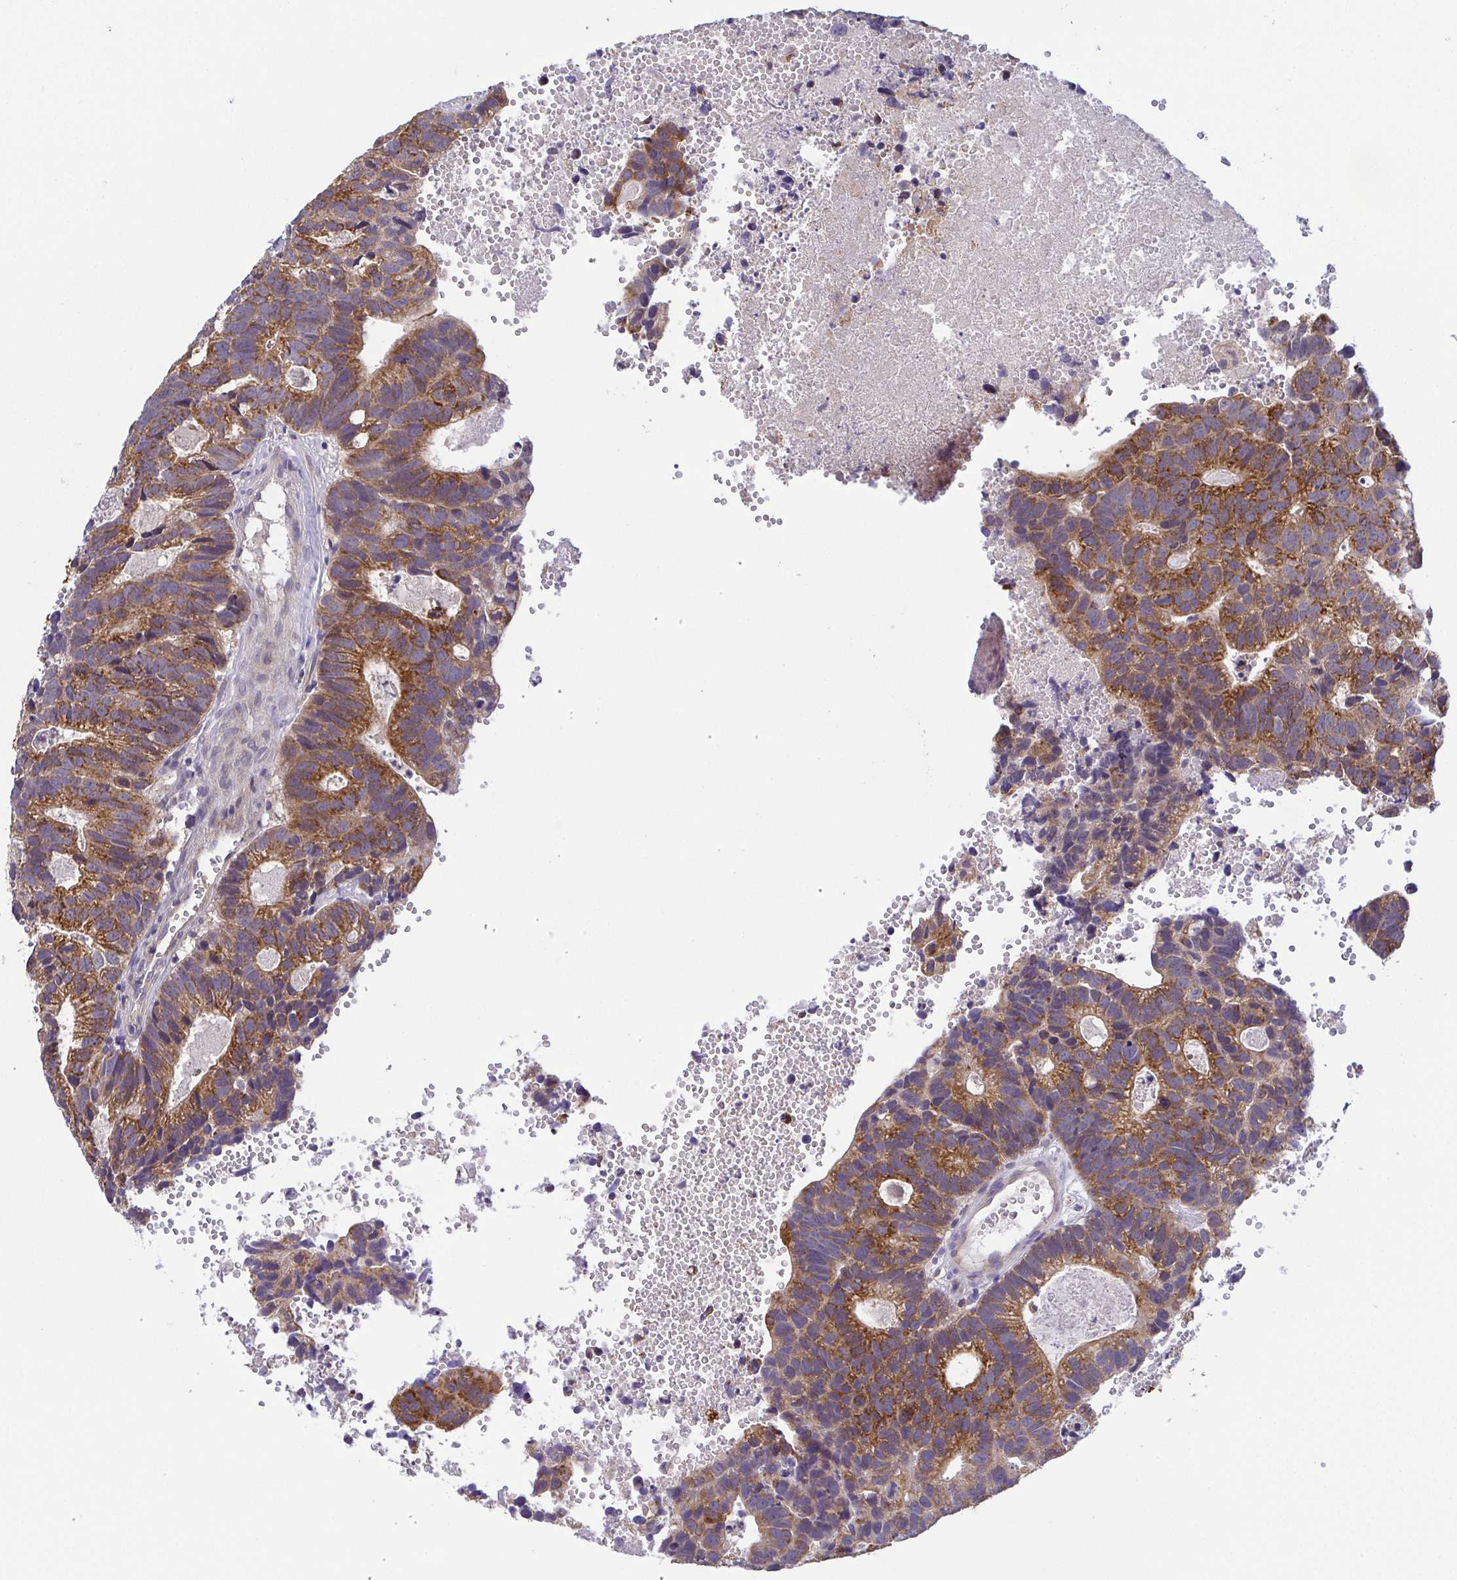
{"staining": {"intensity": "strong", "quantity": ">75%", "location": "cytoplasmic/membranous"}, "tissue": "head and neck cancer", "cell_type": "Tumor cells", "image_type": "cancer", "snomed": [{"axis": "morphology", "description": "Adenocarcinoma, NOS"}, {"axis": "topography", "description": "Head-Neck"}], "caption": "Immunohistochemistry (IHC) image of human adenocarcinoma (head and neck) stained for a protein (brown), which exhibits high levels of strong cytoplasmic/membranous expression in approximately >75% of tumor cells.", "gene": "BCL2L1", "patient": {"sex": "male", "age": 62}}